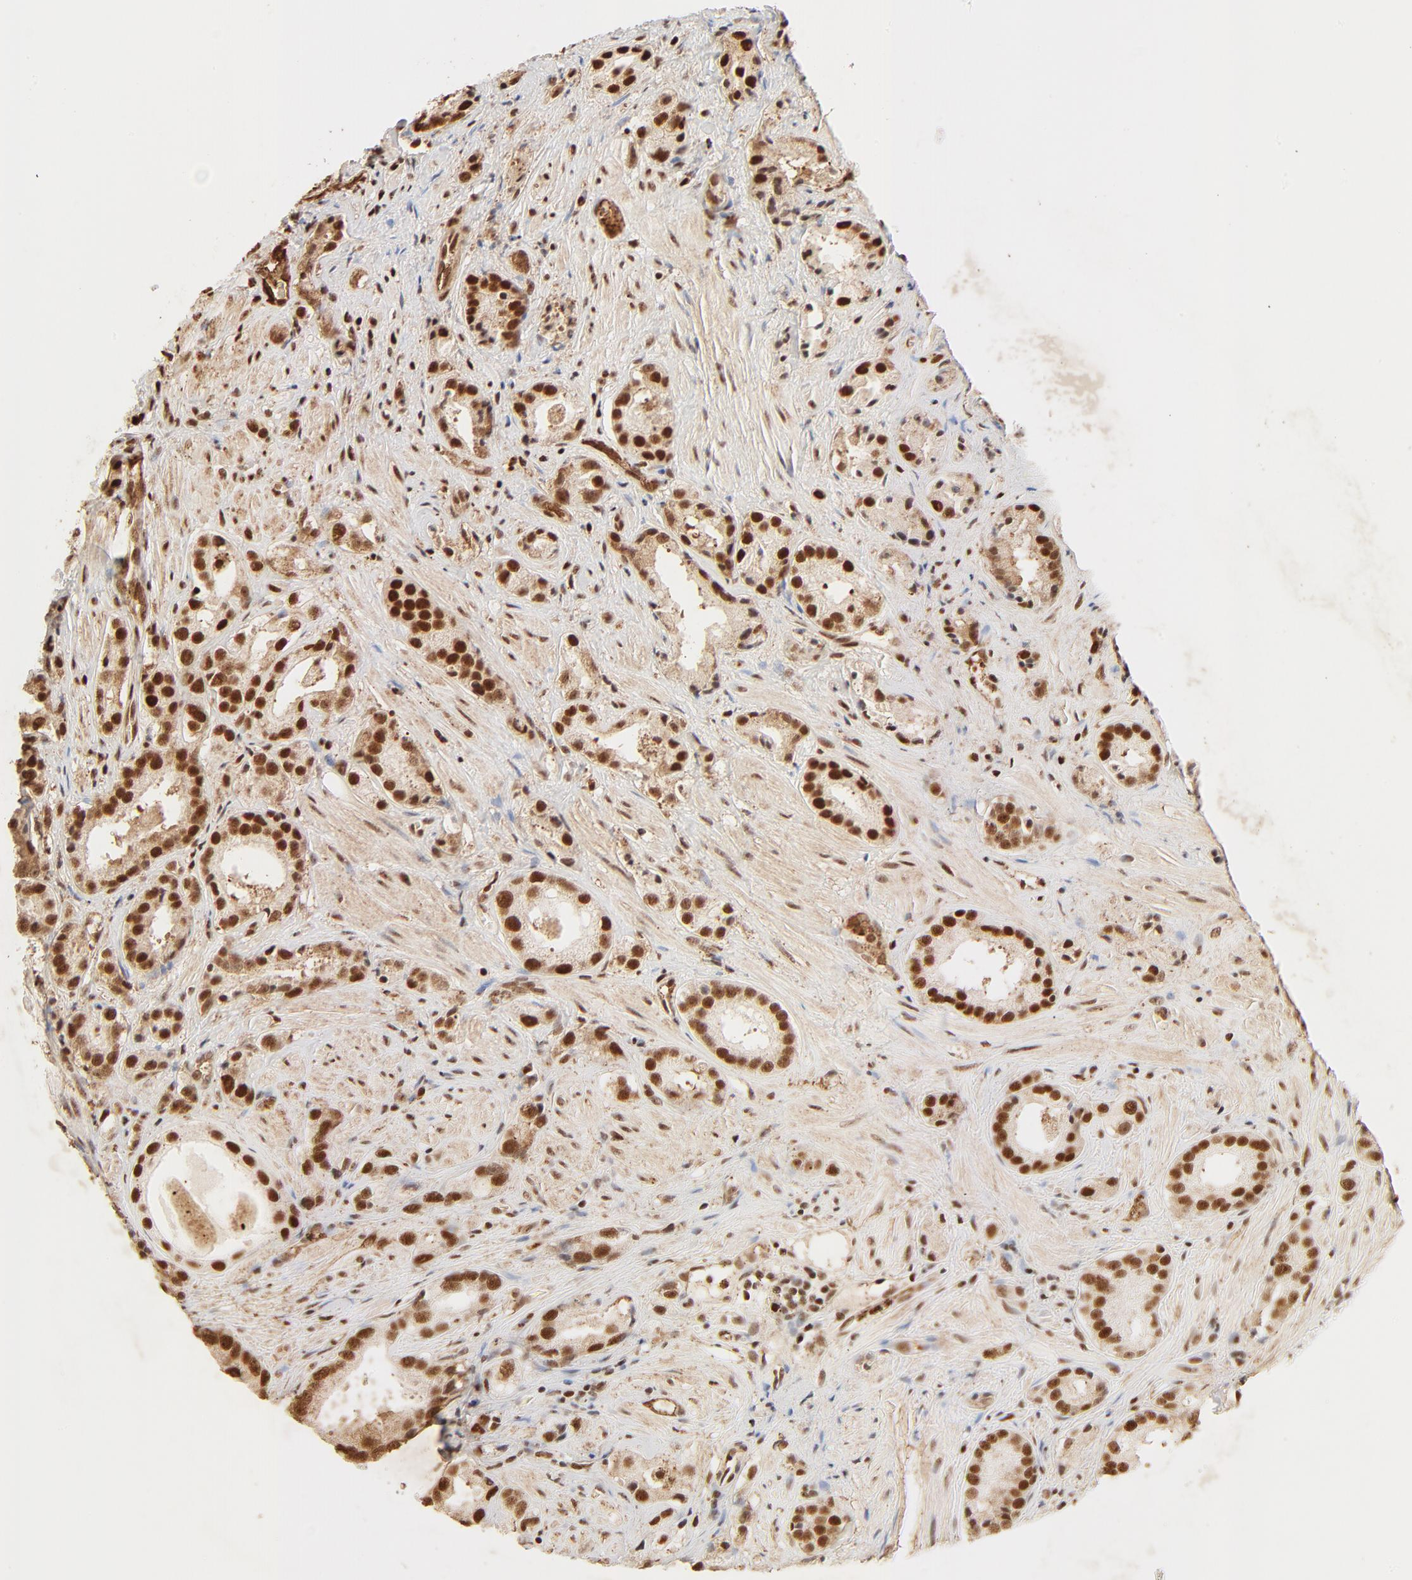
{"staining": {"intensity": "strong", "quantity": ">75%", "location": "cytoplasmic/membranous,nuclear"}, "tissue": "prostate cancer", "cell_type": "Tumor cells", "image_type": "cancer", "snomed": [{"axis": "morphology", "description": "Adenocarcinoma, Medium grade"}, {"axis": "topography", "description": "Prostate"}], "caption": "Protein staining of prostate cancer tissue demonstrates strong cytoplasmic/membranous and nuclear staining in about >75% of tumor cells.", "gene": "FAM50A", "patient": {"sex": "male", "age": 53}}